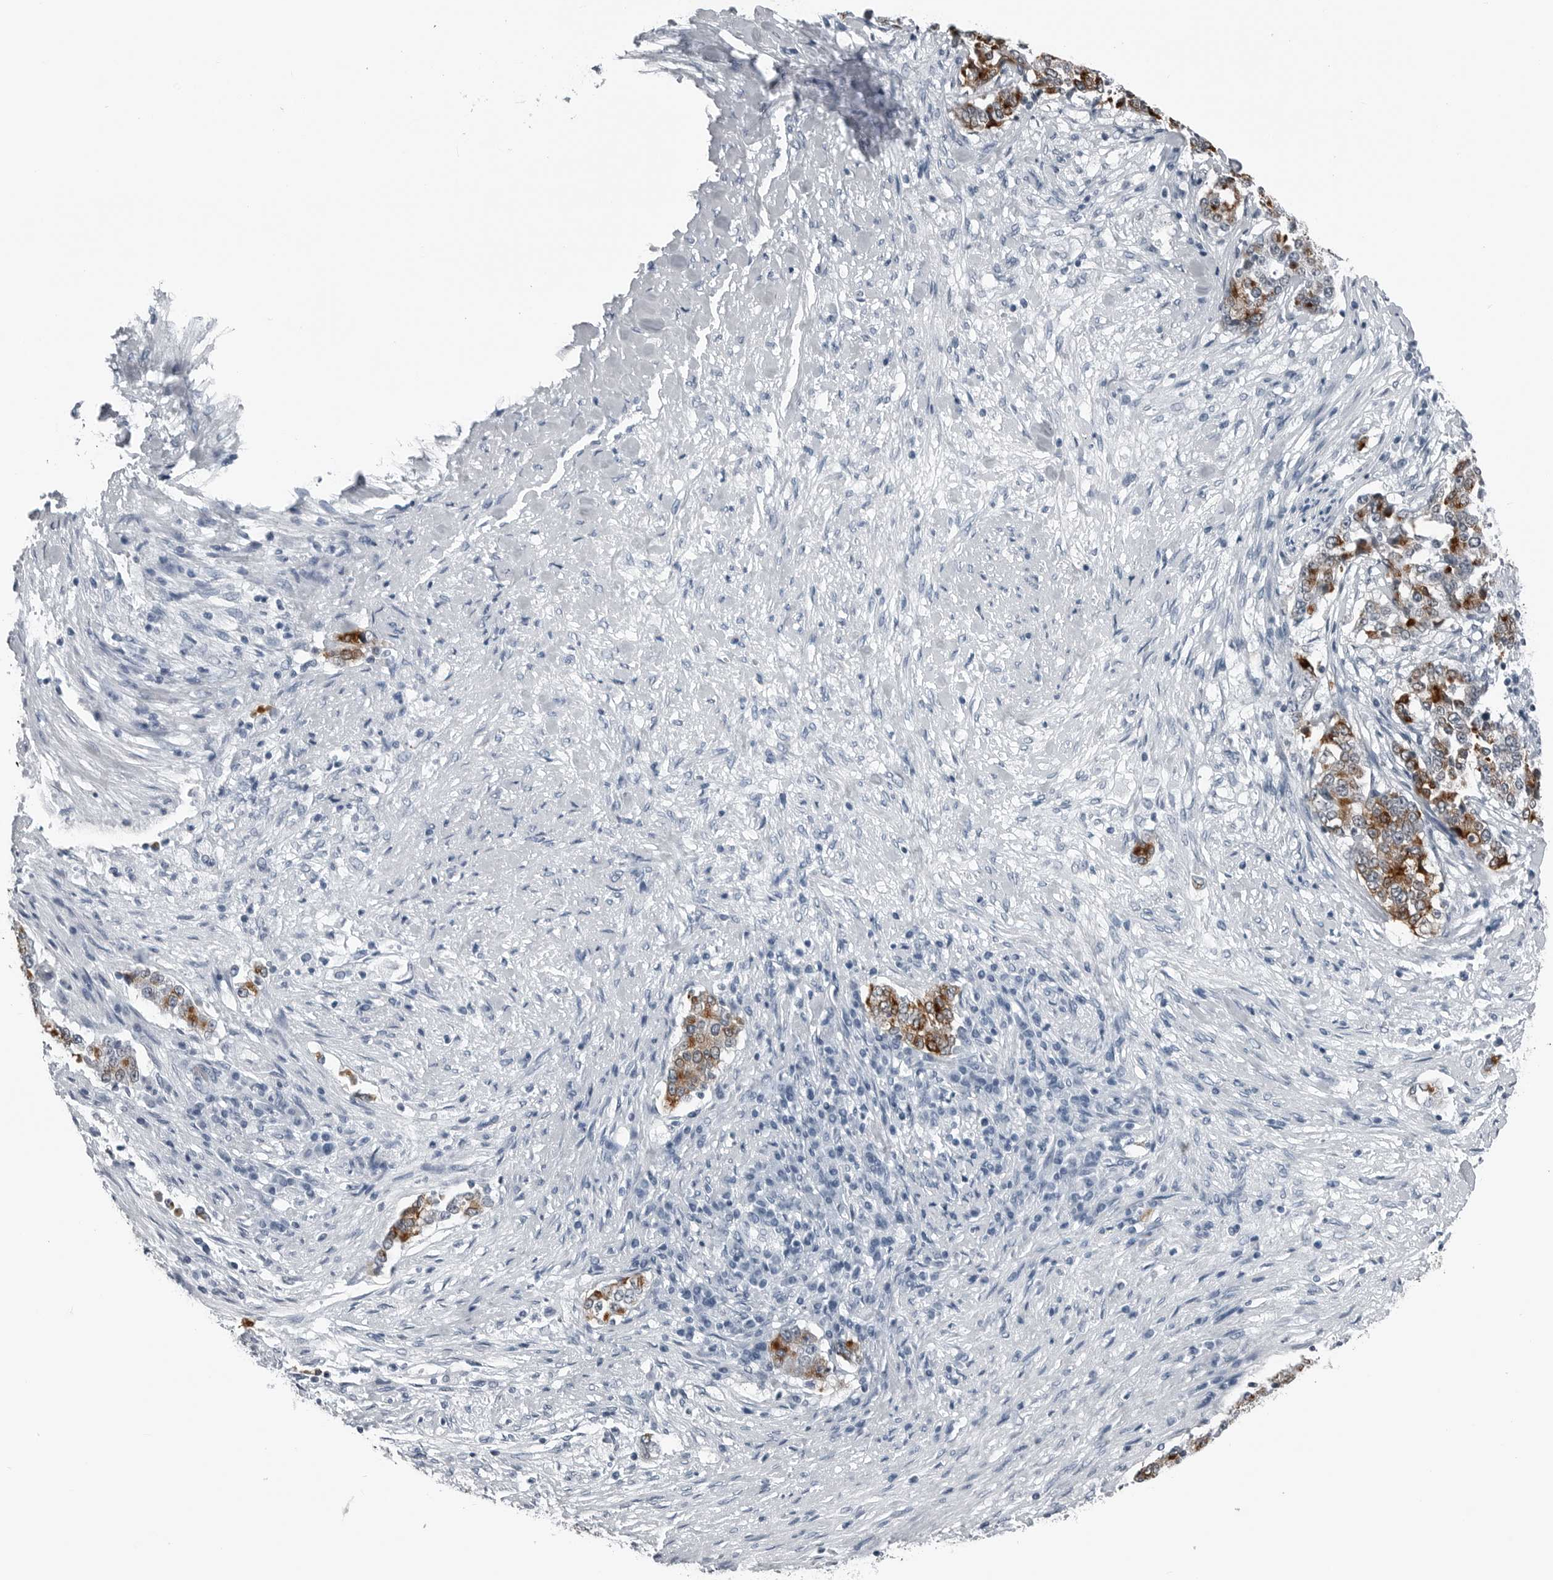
{"staining": {"intensity": "moderate", "quantity": ">75%", "location": "cytoplasmic/membranous"}, "tissue": "stomach cancer", "cell_type": "Tumor cells", "image_type": "cancer", "snomed": [{"axis": "morphology", "description": "Adenocarcinoma, NOS"}, {"axis": "topography", "description": "Stomach"}], "caption": "A high-resolution micrograph shows immunohistochemistry (IHC) staining of stomach cancer, which shows moderate cytoplasmic/membranous expression in about >75% of tumor cells.", "gene": "SPINK1", "patient": {"sex": "male", "age": 59}}